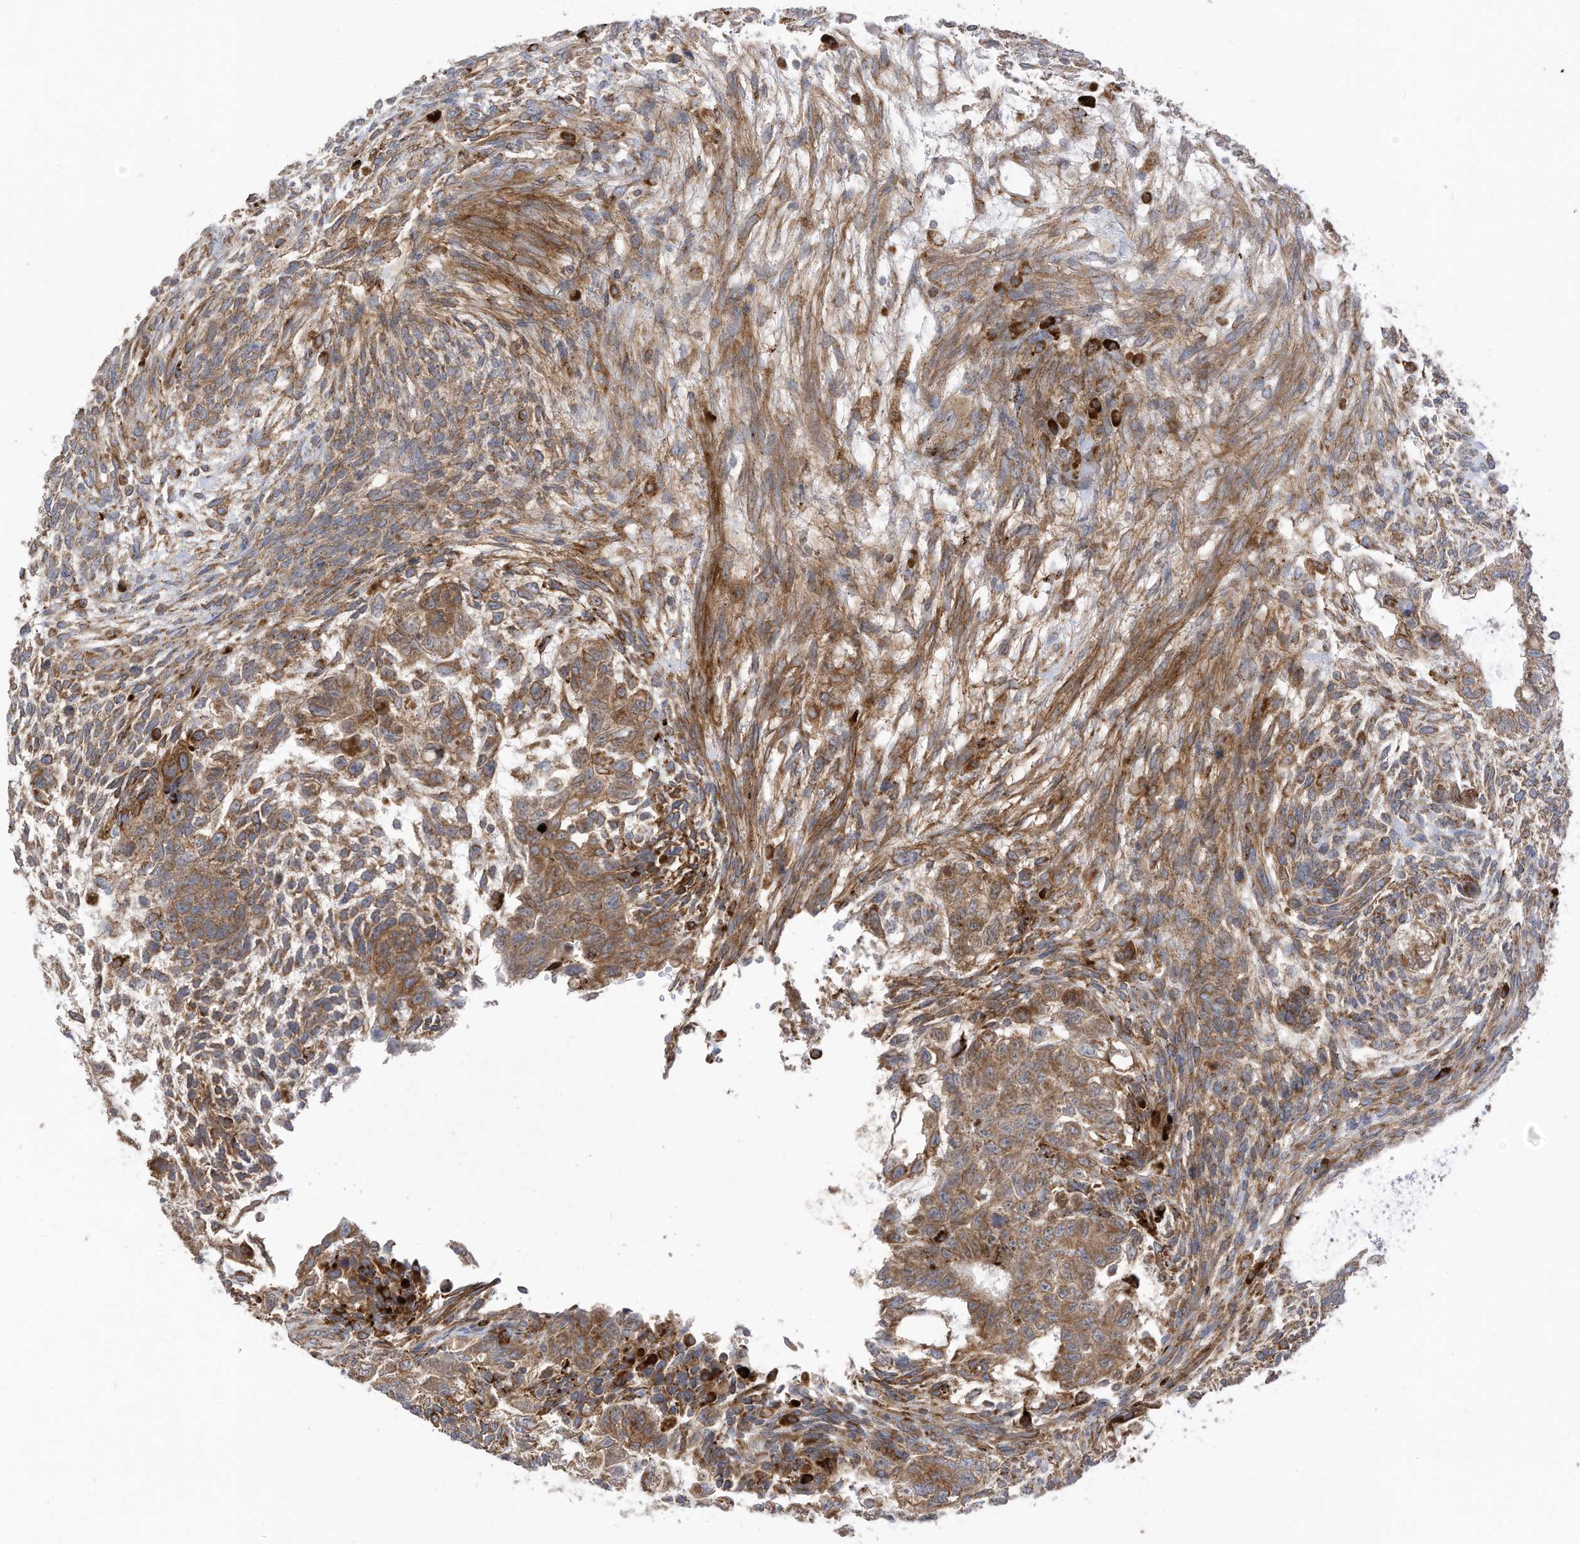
{"staining": {"intensity": "moderate", "quantity": ">75%", "location": "cytoplasmic/membranous"}, "tissue": "testis cancer", "cell_type": "Tumor cells", "image_type": "cancer", "snomed": [{"axis": "morphology", "description": "Carcinoma, Embryonal, NOS"}, {"axis": "topography", "description": "Testis"}], "caption": "Embryonal carcinoma (testis) stained for a protein shows moderate cytoplasmic/membranous positivity in tumor cells.", "gene": "TRNAU1AP", "patient": {"sex": "male", "age": 37}}